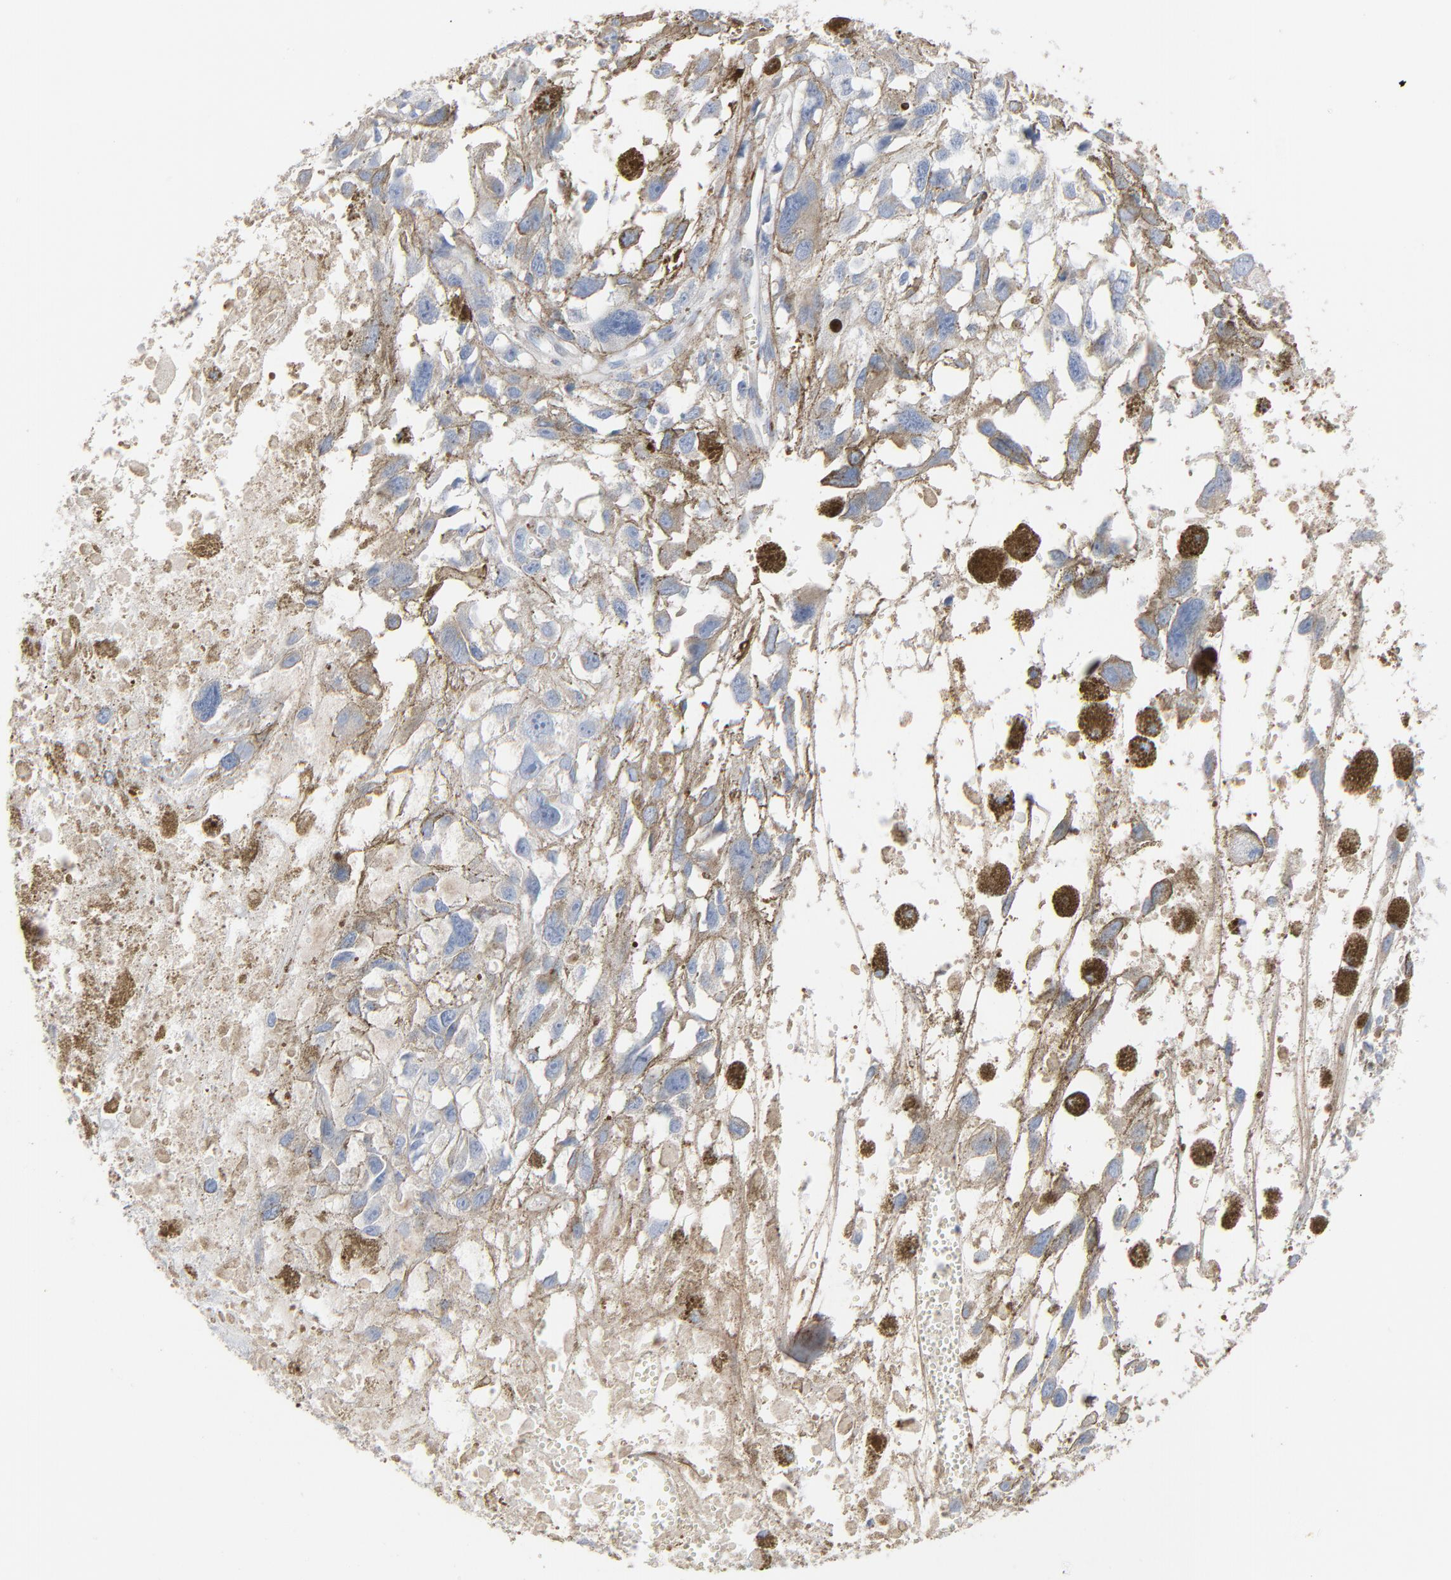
{"staining": {"intensity": "weak", "quantity": "25%-75%", "location": "cytoplasmic/membranous"}, "tissue": "melanoma", "cell_type": "Tumor cells", "image_type": "cancer", "snomed": [{"axis": "morphology", "description": "Malignant melanoma, Metastatic site"}, {"axis": "topography", "description": "Lymph node"}], "caption": "Brown immunohistochemical staining in malignant melanoma (metastatic site) displays weak cytoplasmic/membranous expression in about 25%-75% of tumor cells.", "gene": "BGN", "patient": {"sex": "male", "age": 59}}